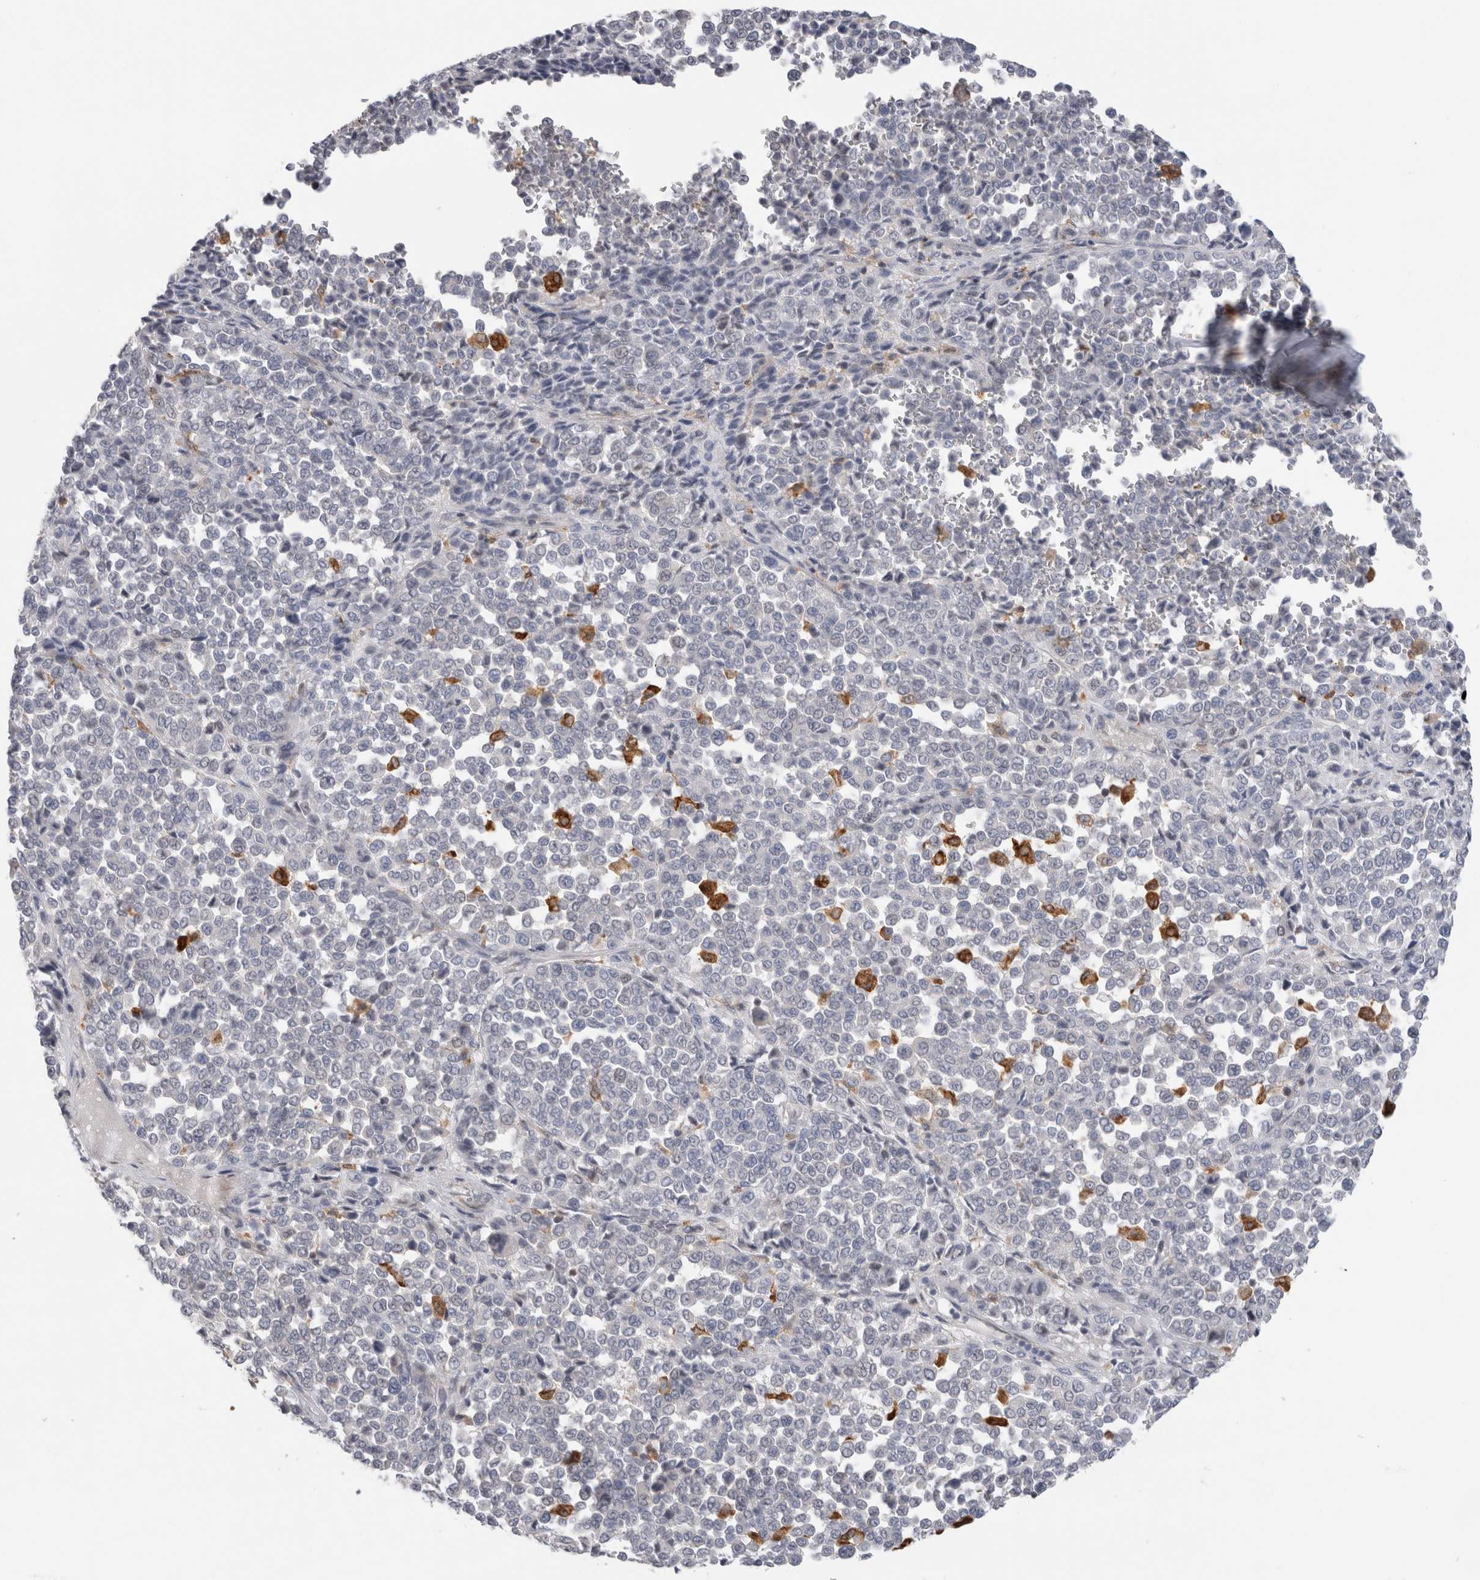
{"staining": {"intensity": "negative", "quantity": "none", "location": "none"}, "tissue": "melanoma", "cell_type": "Tumor cells", "image_type": "cancer", "snomed": [{"axis": "morphology", "description": "Malignant melanoma, Metastatic site"}, {"axis": "topography", "description": "Pancreas"}], "caption": "Protein analysis of malignant melanoma (metastatic site) shows no significant expression in tumor cells. The staining is performed using DAB brown chromogen with nuclei counter-stained in using hematoxylin.", "gene": "SYTL5", "patient": {"sex": "female", "age": 30}}